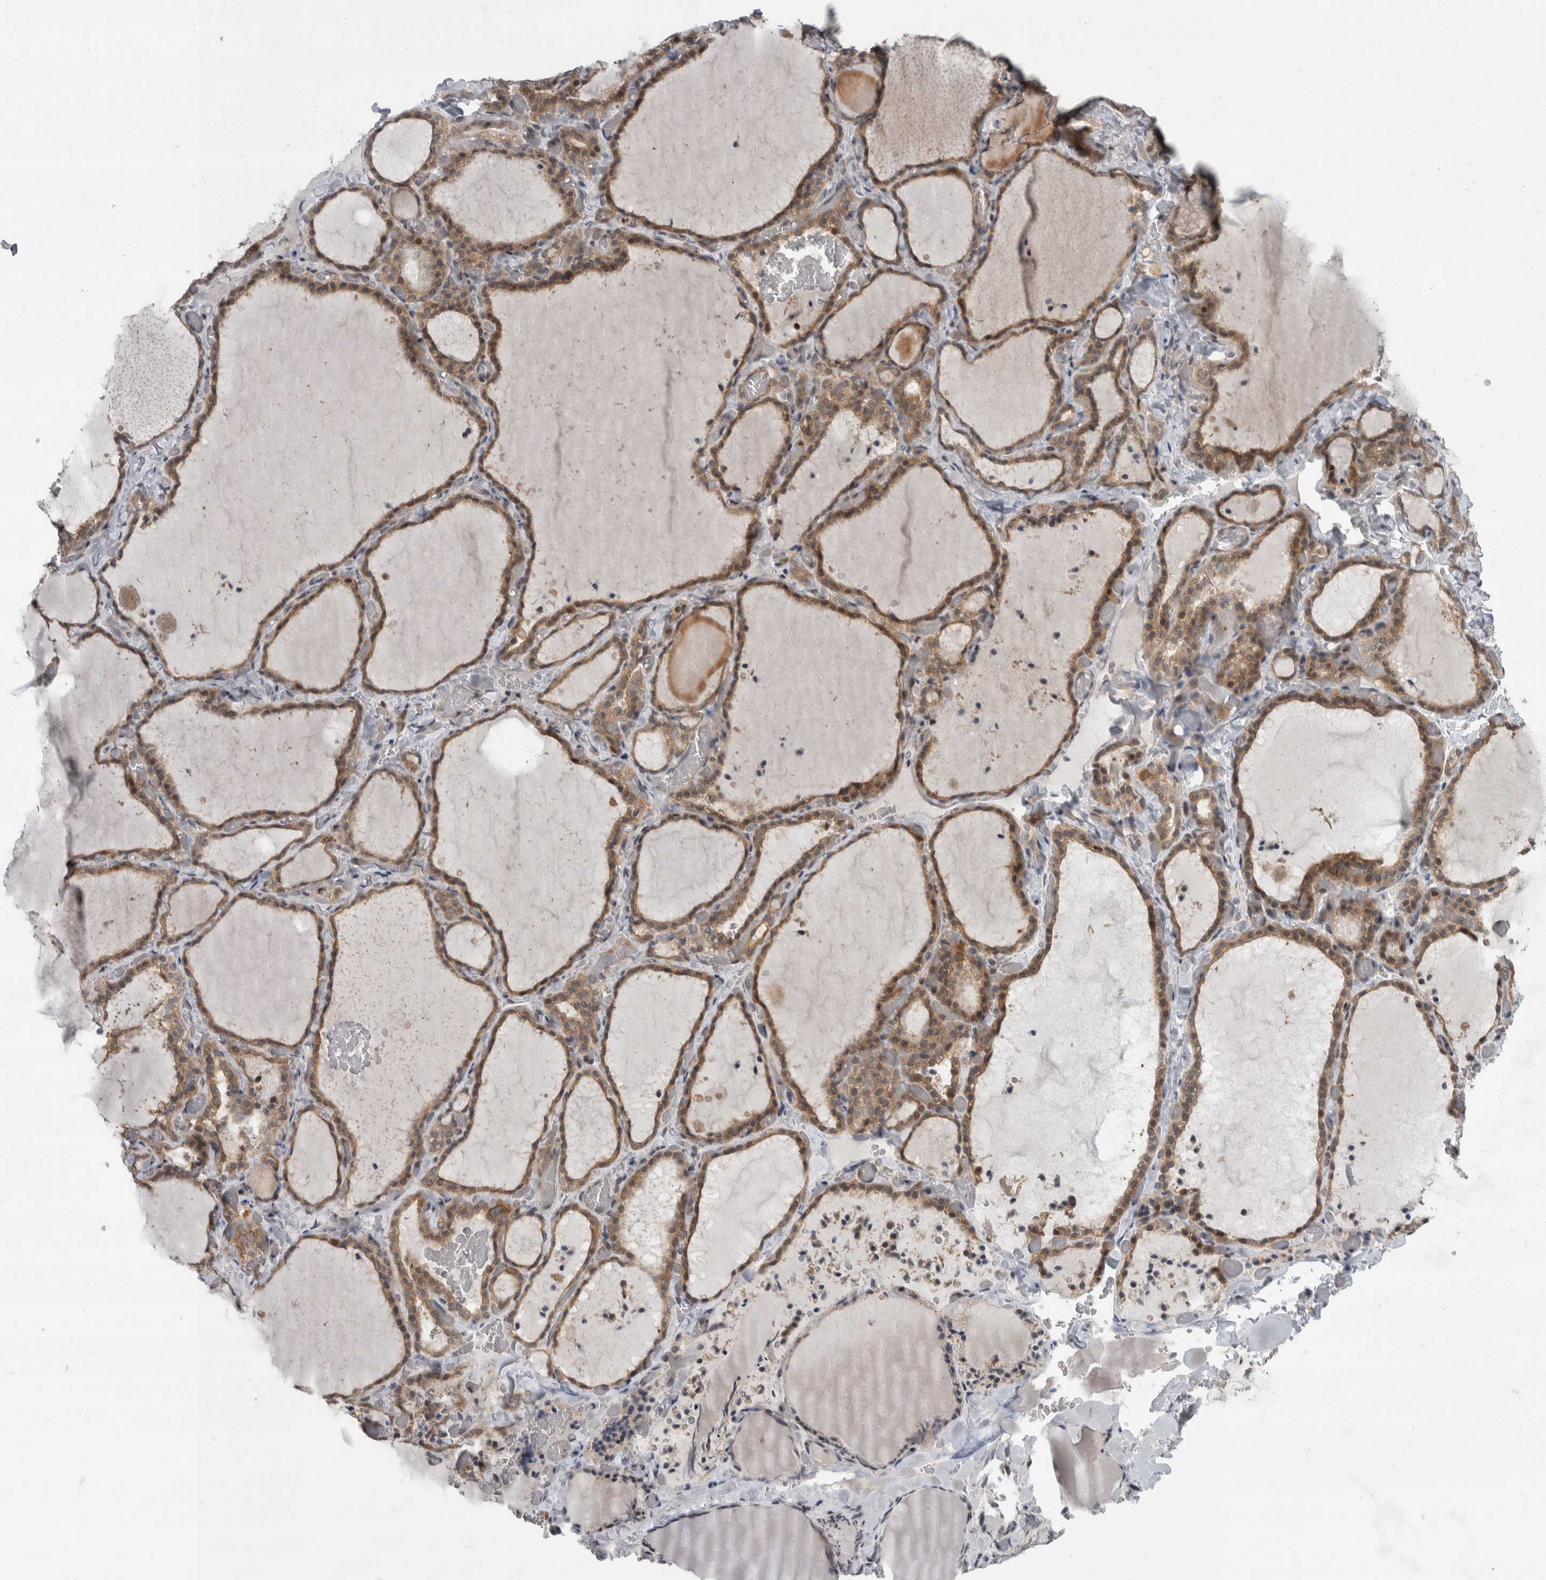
{"staining": {"intensity": "moderate", "quantity": ">75%", "location": "cytoplasmic/membranous"}, "tissue": "thyroid gland", "cell_type": "Glandular cells", "image_type": "normal", "snomed": [{"axis": "morphology", "description": "Normal tissue, NOS"}, {"axis": "topography", "description": "Thyroid gland"}], "caption": "Protein staining of unremarkable thyroid gland demonstrates moderate cytoplasmic/membranous staining in about >75% of glandular cells. (DAB IHC with brightfield microscopy, high magnification).", "gene": "CWC27", "patient": {"sex": "female", "age": 22}}